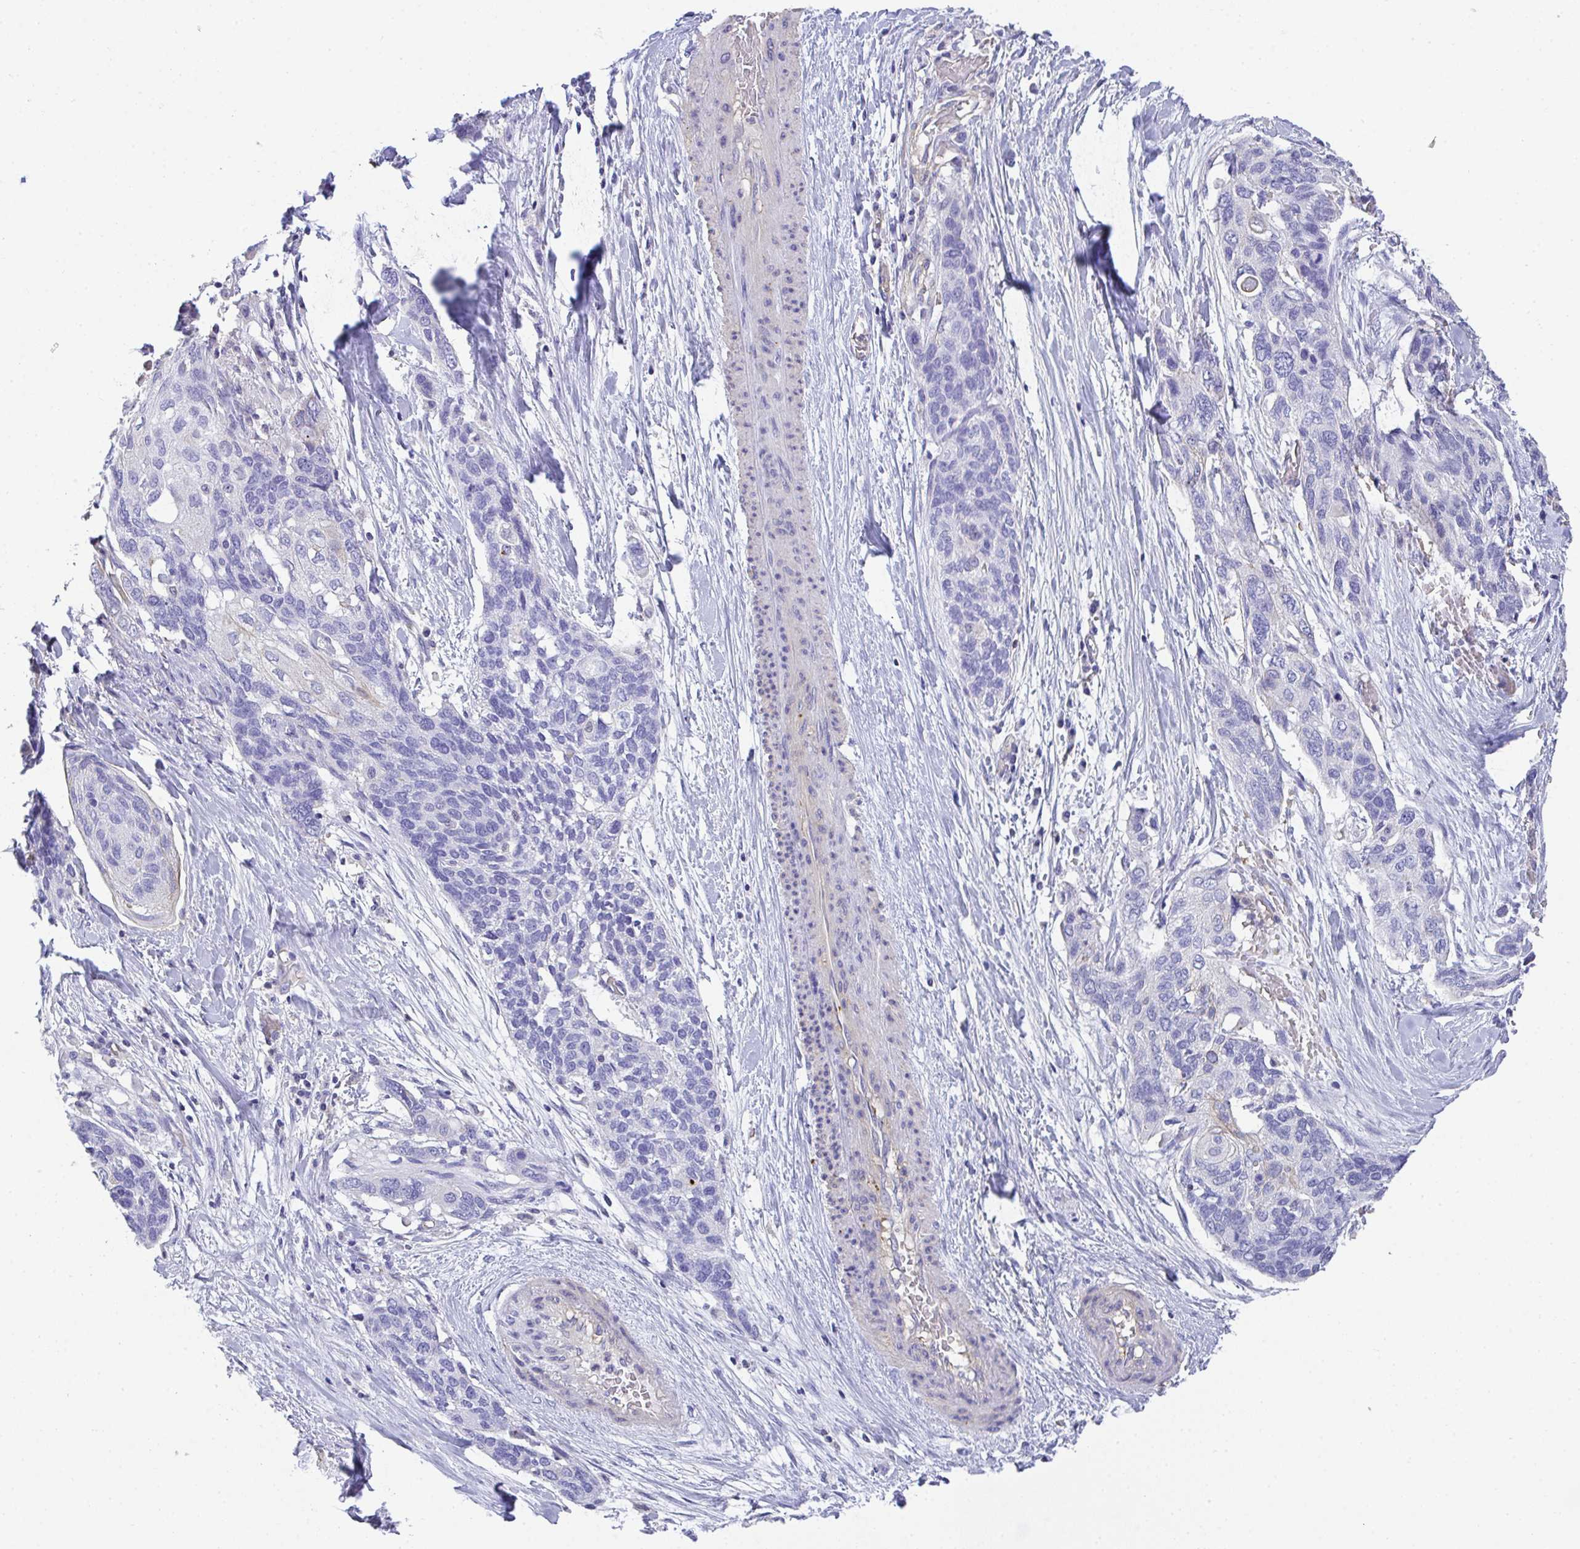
{"staining": {"intensity": "negative", "quantity": "none", "location": "none"}, "tissue": "lung cancer", "cell_type": "Tumor cells", "image_type": "cancer", "snomed": [{"axis": "morphology", "description": "Squamous cell carcinoma, NOS"}, {"axis": "morphology", "description": "Squamous cell carcinoma, metastatic, NOS"}, {"axis": "topography", "description": "Lymph node"}, {"axis": "topography", "description": "Lung"}], "caption": "This is a photomicrograph of immunohistochemistry (IHC) staining of lung cancer, which shows no expression in tumor cells.", "gene": "TNFAIP8", "patient": {"sex": "male", "age": 41}}